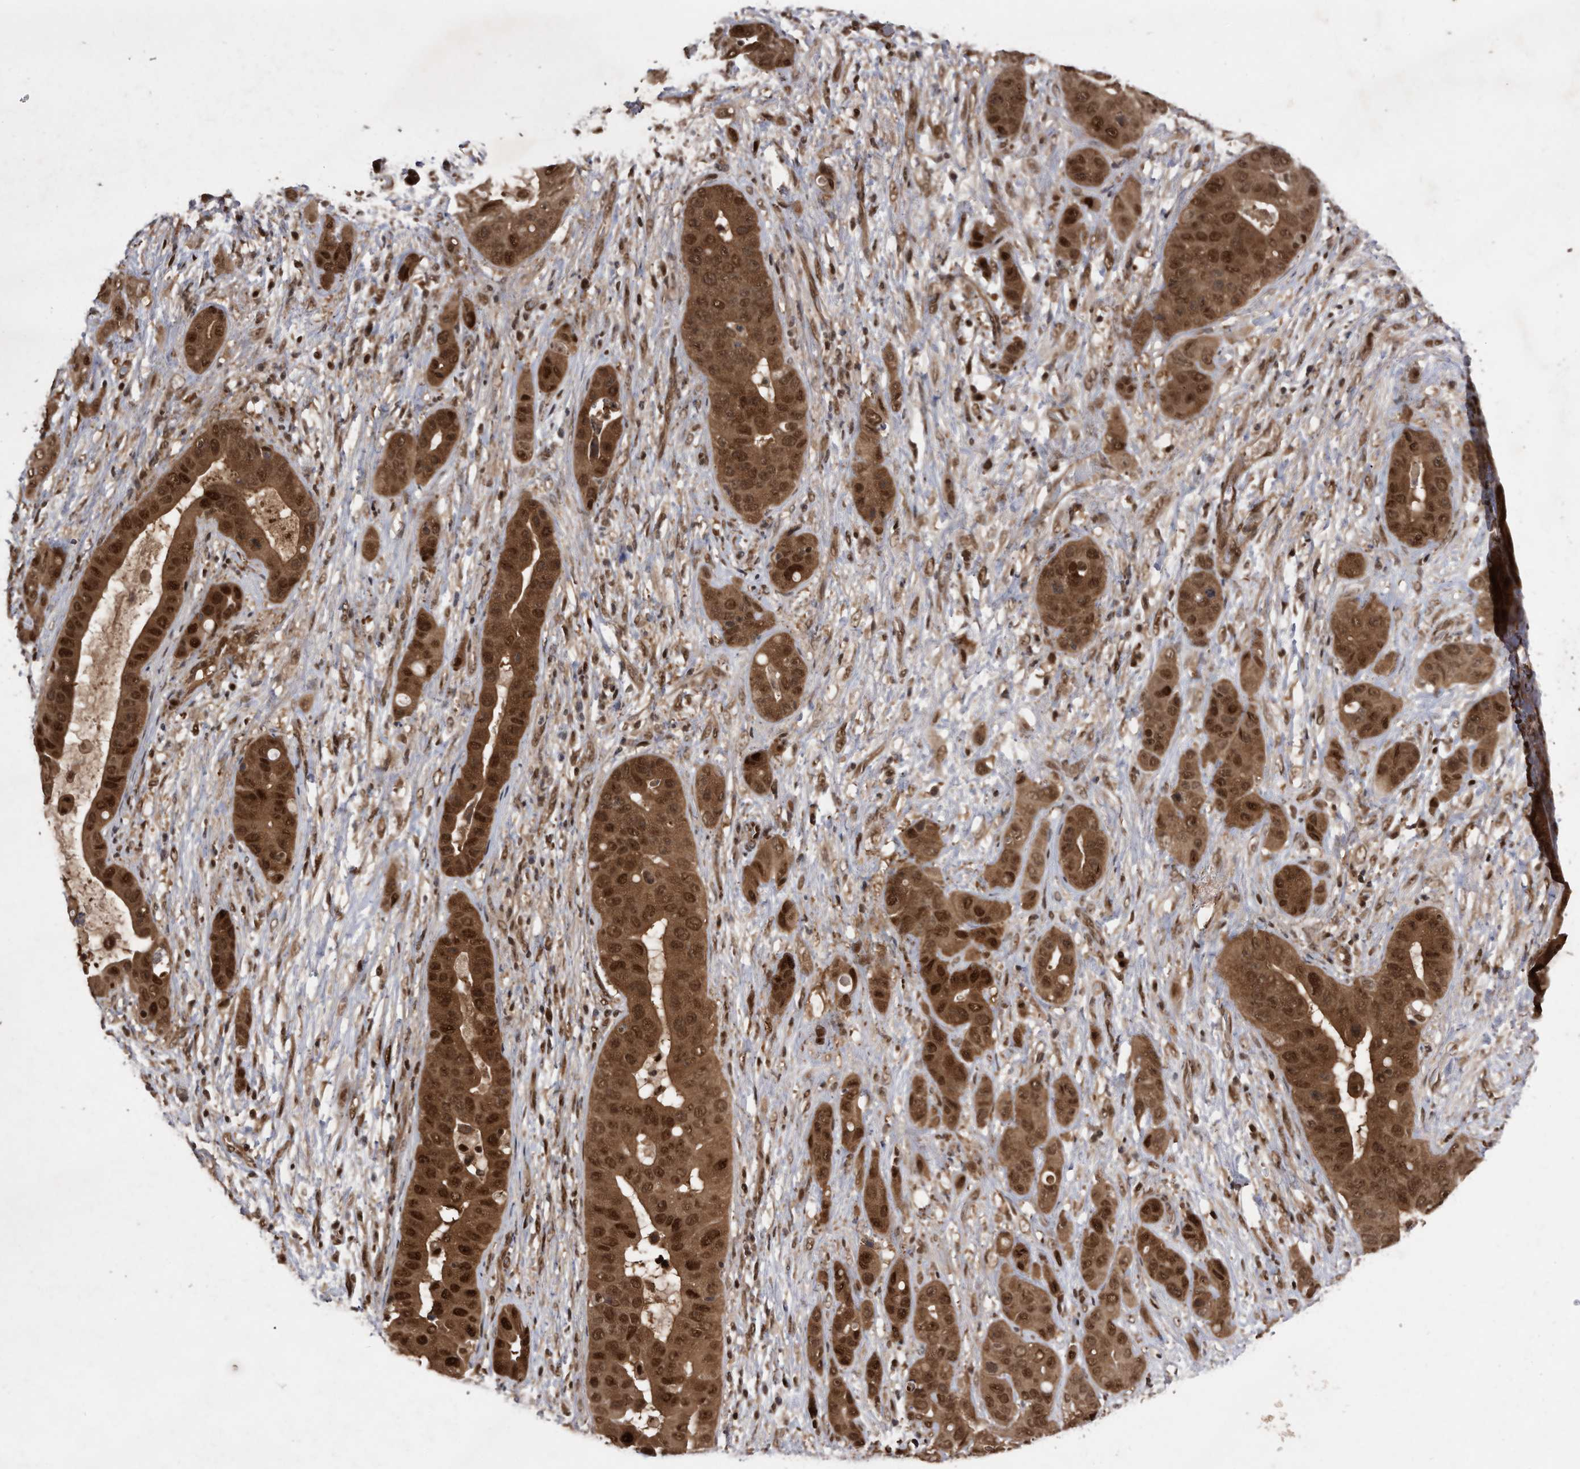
{"staining": {"intensity": "strong", "quantity": ">75%", "location": "cytoplasmic/membranous,nuclear"}, "tissue": "liver cancer", "cell_type": "Tumor cells", "image_type": "cancer", "snomed": [{"axis": "morphology", "description": "Cholangiocarcinoma"}, {"axis": "topography", "description": "Liver"}], "caption": "Immunohistochemical staining of human liver cholangiocarcinoma shows strong cytoplasmic/membranous and nuclear protein expression in approximately >75% of tumor cells.", "gene": "RAD23B", "patient": {"sex": "female", "age": 52}}